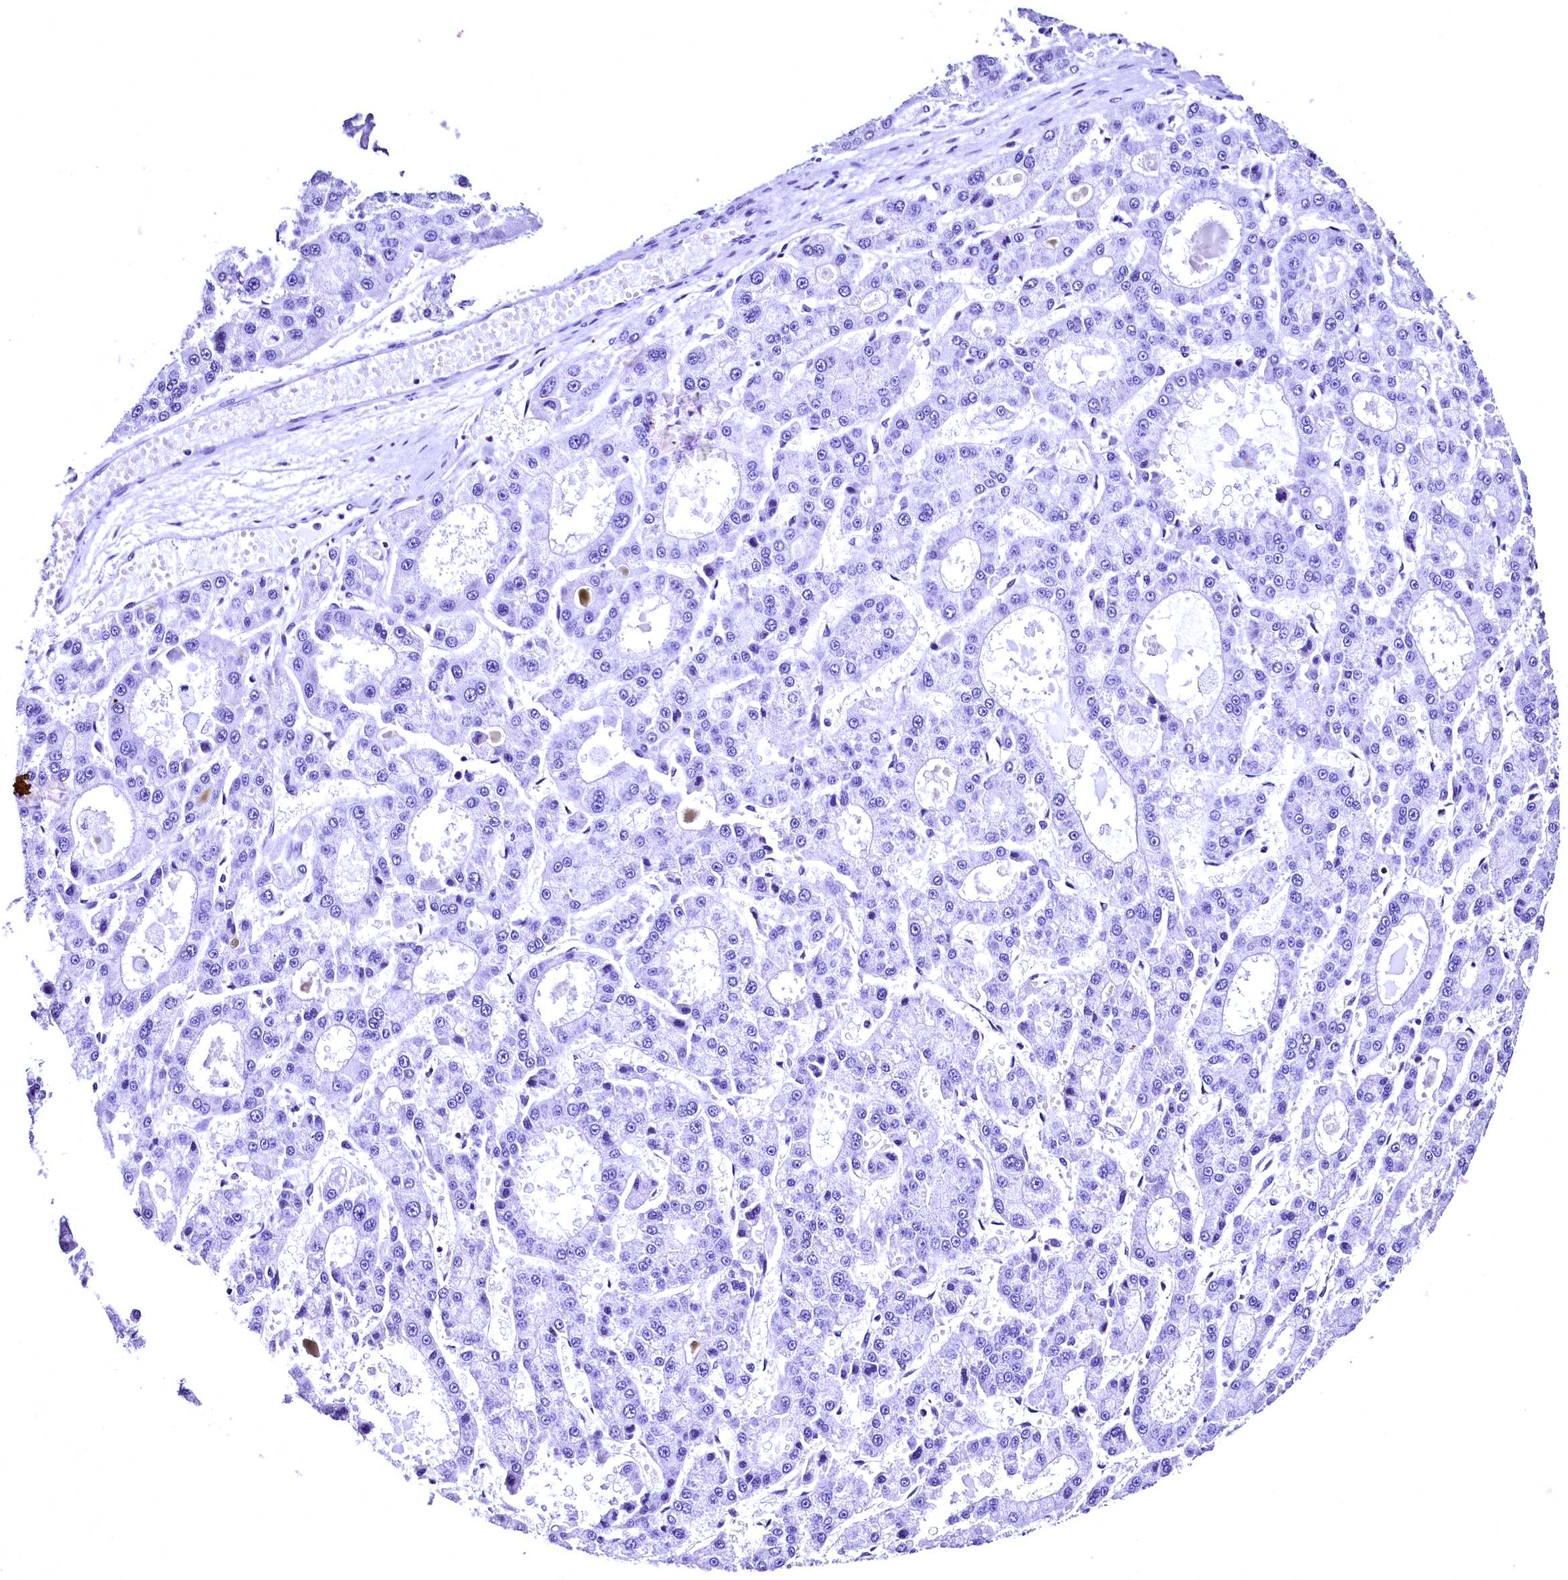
{"staining": {"intensity": "negative", "quantity": "none", "location": "none"}, "tissue": "liver cancer", "cell_type": "Tumor cells", "image_type": "cancer", "snomed": [{"axis": "morphology", "description": "Carcinoma, Hepatocellular, NOS"}, {"axis": "topography", "description": "Liver"}], "caption": "The histopathology image reveals no staining of tumor cells in liver cancer. (DAB (3,3'-diaminobenzidine) IHC visualized using brightfield microscopy, high magnification).", "gene": "LRSAM1", "patient": {"sex": "male", "age": 70}}